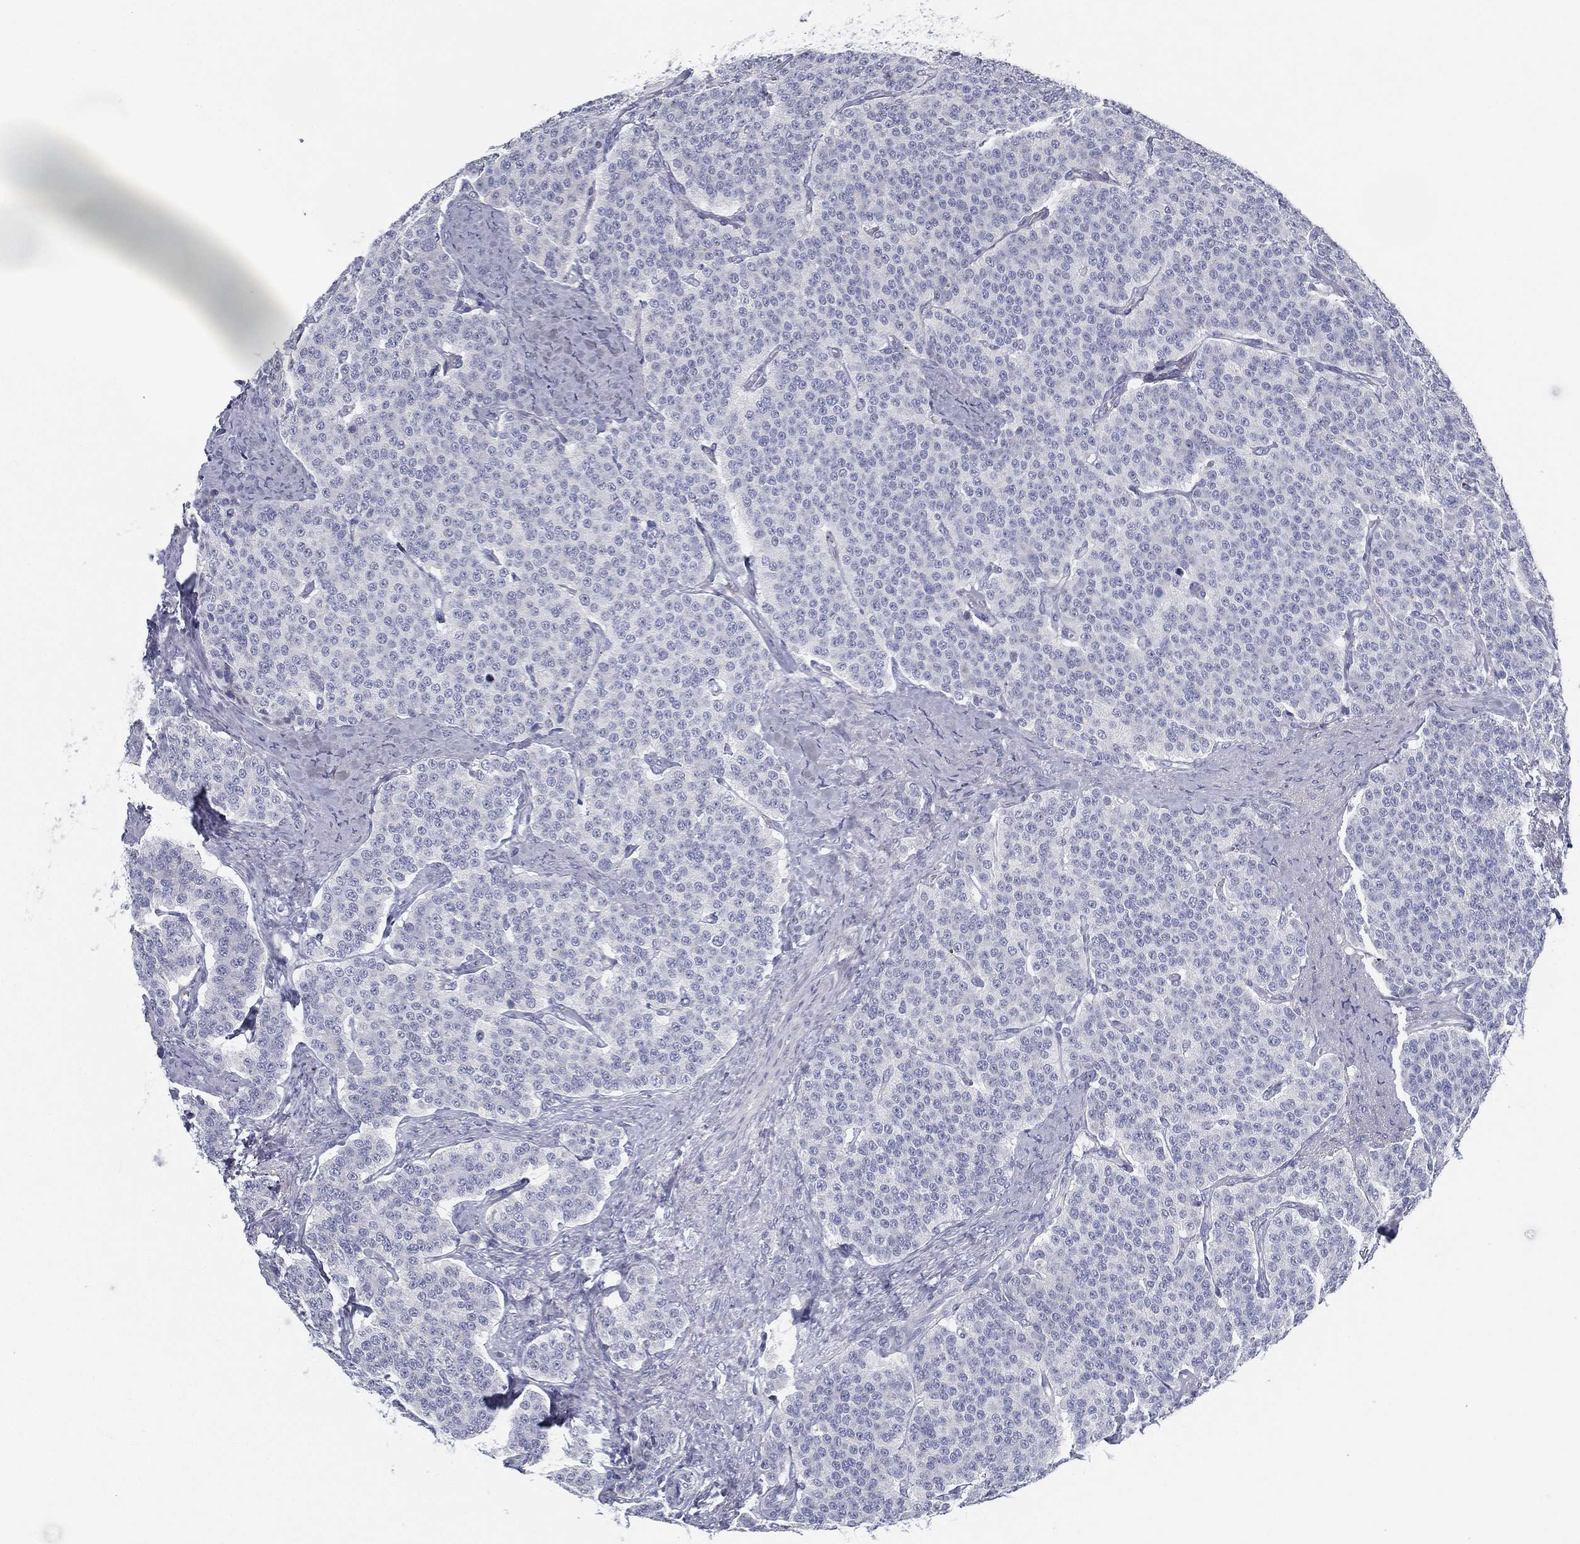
{"staining": {"intensity": "negative", "quantity": "none", "location": "none"}, "tissue": "carcinoid", "cell_type": "Tumor cells", "image_type": "cancer", "snomed": [{"axis": "morphology", "description": "Carcinoid, malignant, NOS"}, {"axis": "topography", "description": "Small intestine"}], "caption": "Protein analysis of carcinoid reveals no significant expression in tumor cells.", "gene": "SPPL2C", "patient": {"sex": "female", "age": 58}}